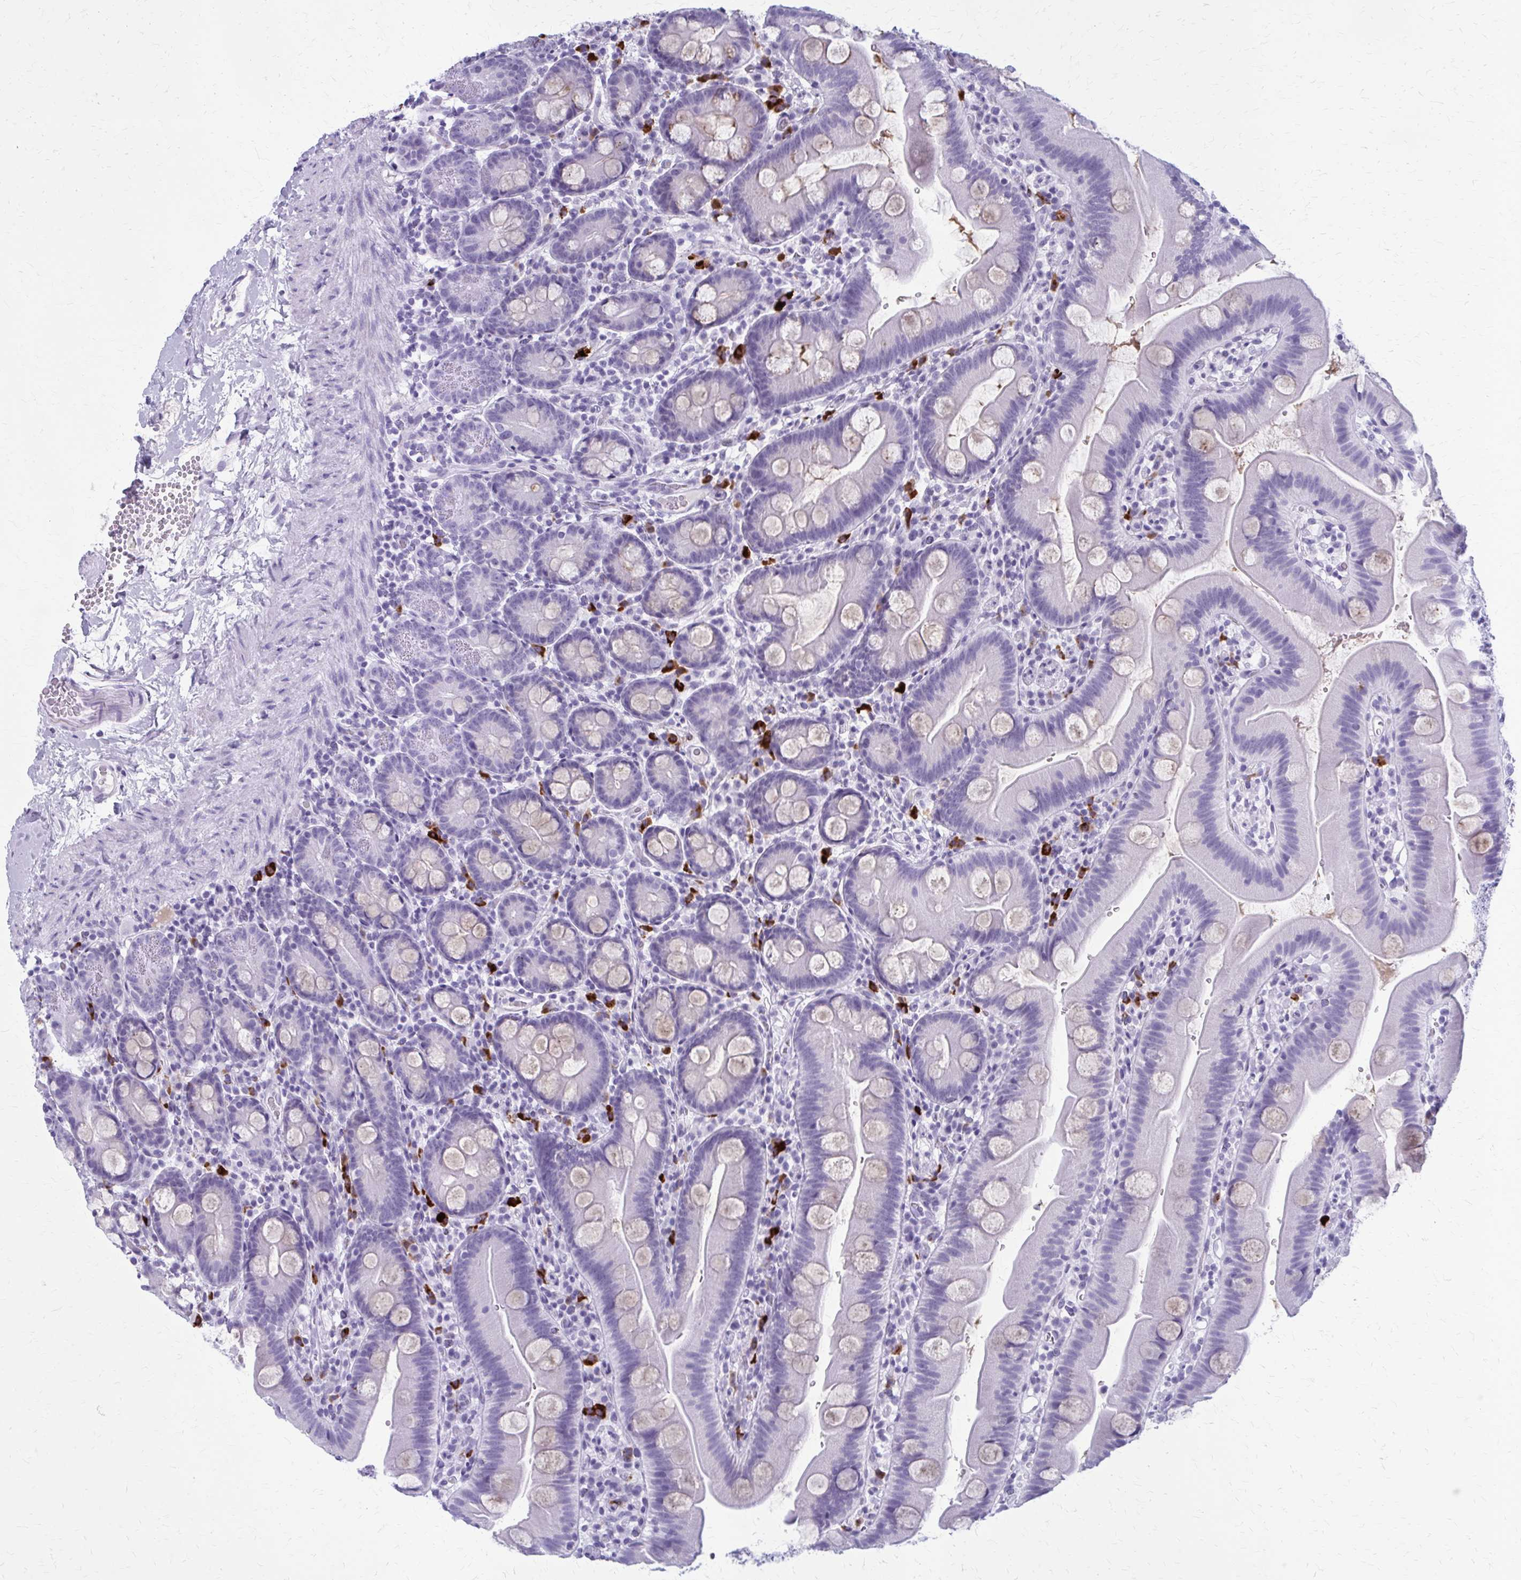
{"staining": {"intensity": "negative", "quantity": "none", "location": "none"}, "tissue": "small intestine", "cell_type": "Glandular cells", "image_type": "normal", "snomed": [{"axis": "morphology", "description": "Normal tissue, NOS"}, {"axis": "topography", "description": "Small intestine"}], "caption": "IHC histopathology image of normal small intestine: human small intestine stained with DAB (3,3'-diaminobenzidine) demonstrates no significant protein expression in glandular cells.", "gene": "ZDHHC7", "patient": {"sex": "female", "age": 68}}